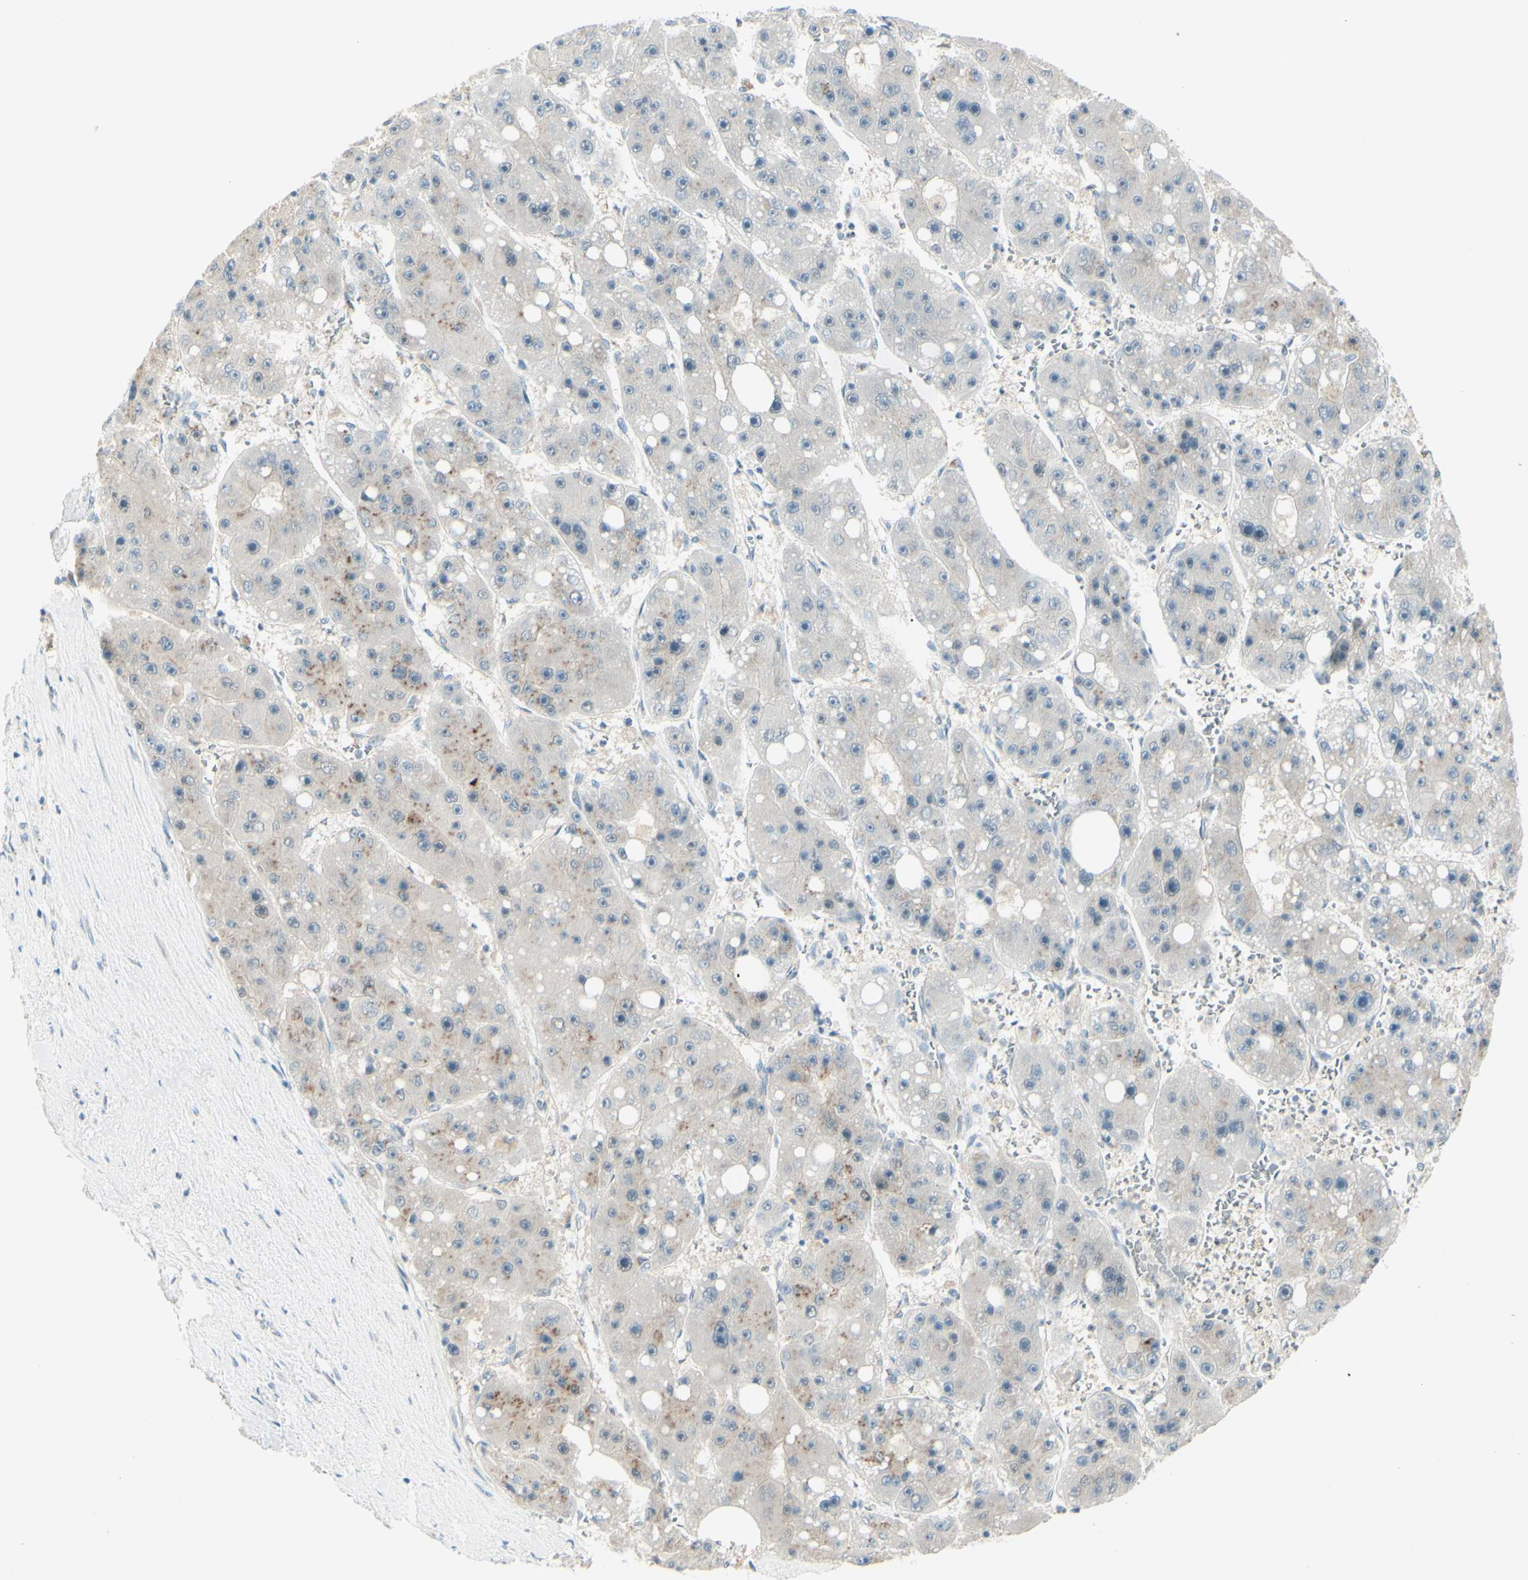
{"staining": {"intensity": "weak", "quantity": "<25%", "location": "cytoplasmic/membranous"}, "tissue": "liver cancer", "cell_type": "Tumor cells", "image_type": "cancer", "snomed": [{"axis": "morphology", "description": "Carcinoma, Hepatocellular, NOS"}, {"axis": "topography", "description": "Liver"}], "caption": "Immunohistochemistry of hepatocellular carcinoma (liver) reveals no staining in tumor cells.", "gene": "B4GALT1", "patient": {"sex": "female", "age": 61}}